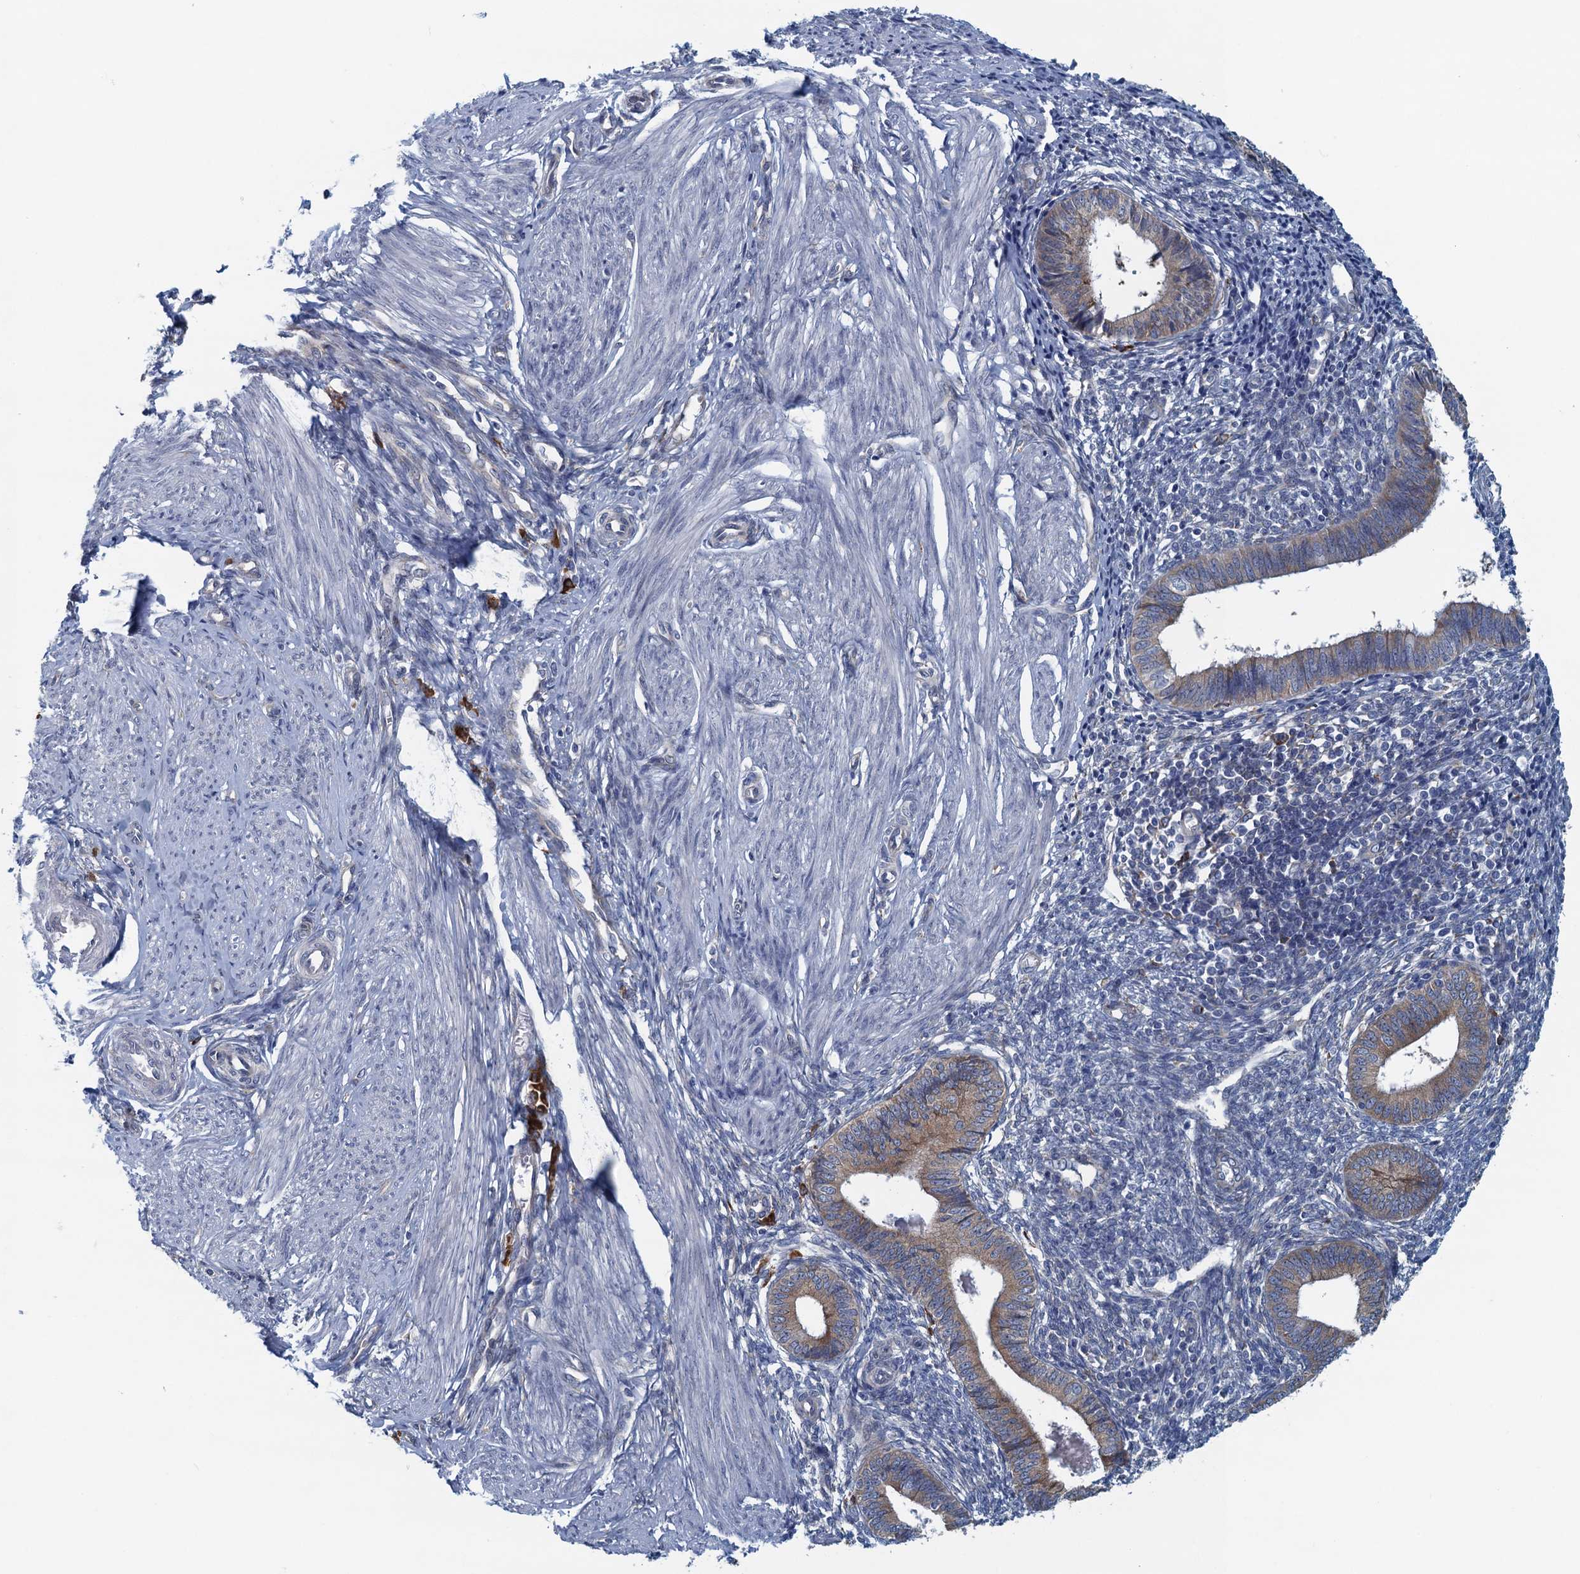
{"staining": {"intensity": "negative", "quantity": "none", "location": "none"}, "tissue": "endometrium", "cell_type": "Cells in endometrial stroma", "image_type": "normal", "snomed": [{"axis": "morphology", "description": "Normal tissue, NOS"}, {"axis": "topography", "description": "Endometrium"}], "caption": "High power microscopy image of an immunohistochemistry (IHC) histopathology image of unremarkable endometrium, revealing no significant positivity in cells in endometrial stroma.", "gene": "MYDGF", "patient": {"sex": "female", "age": 46}}